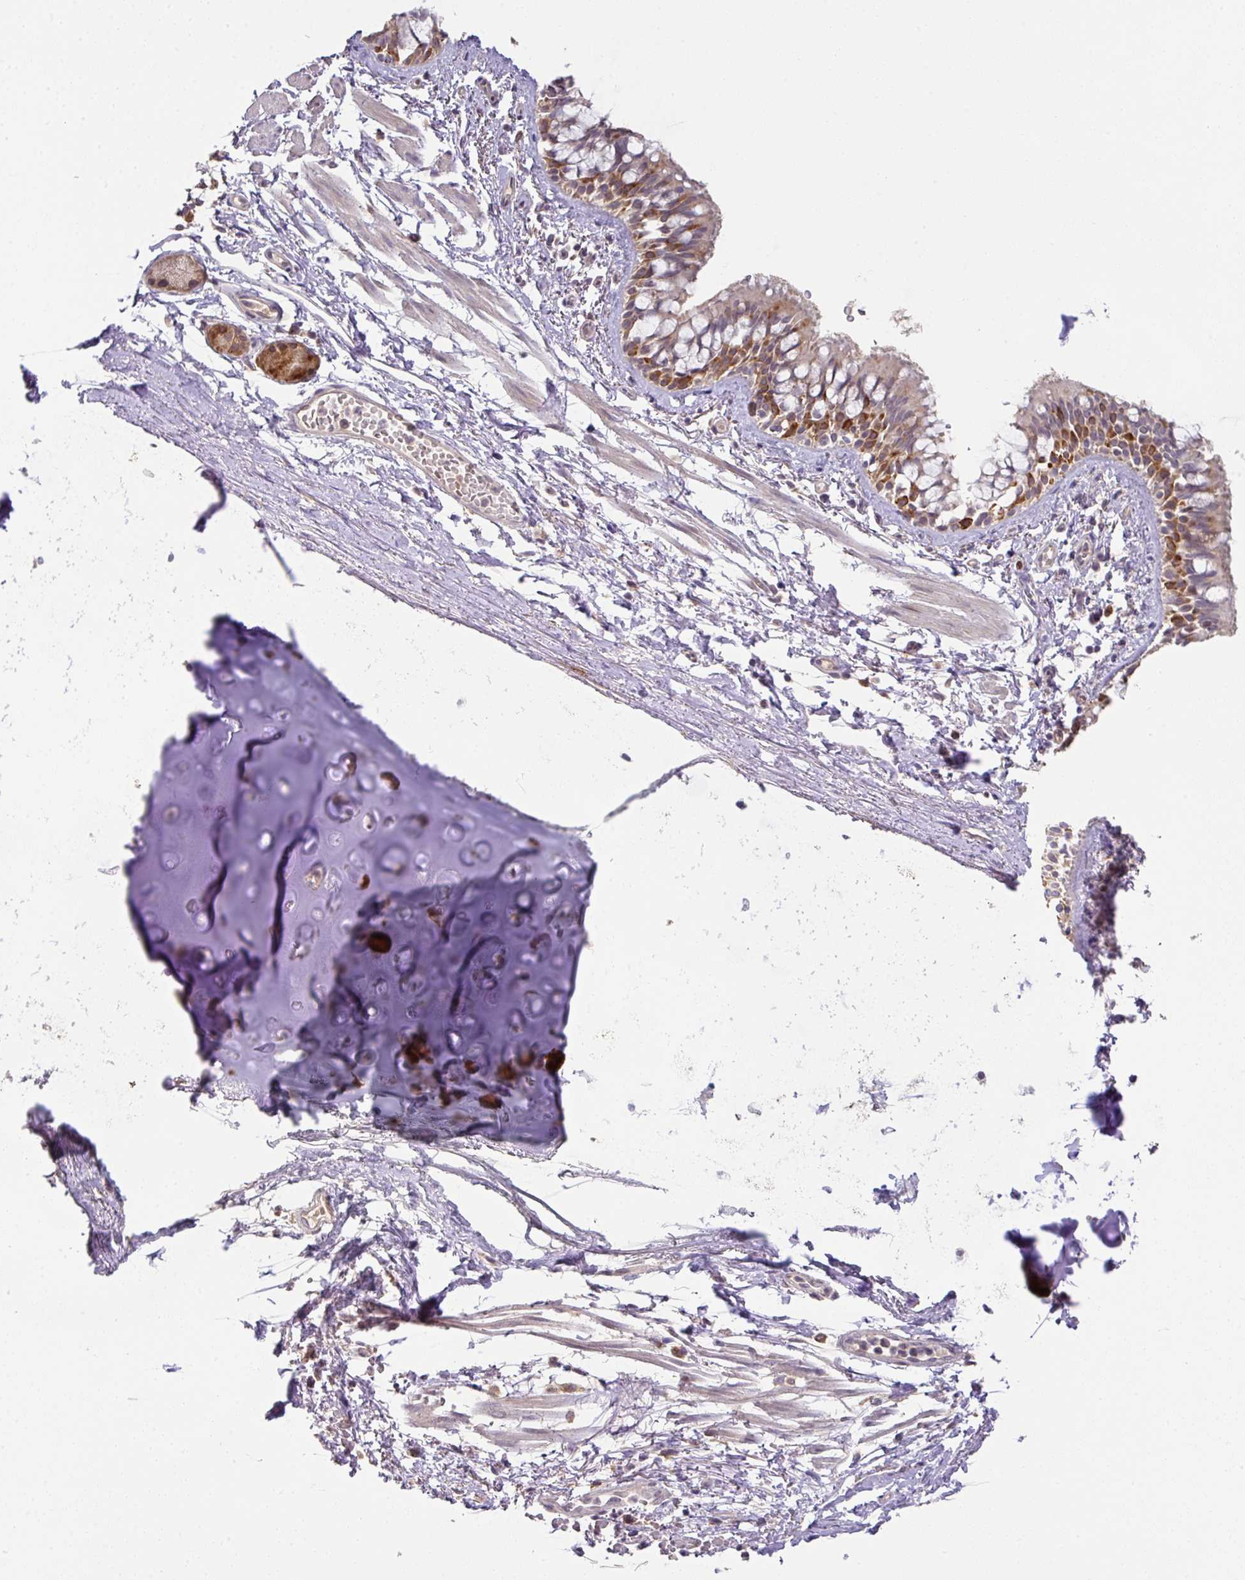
{"staining": {"intensity": "moderate", "quantity": "25%-75%", "location": "cytoplasmic/membranous"}, "tissue": "bronchus", "cell_type": "Respiratory epithelial cells", "image_type": "normal", "snomed": [{"axis": "morphology", "description": "Normal tissue, NOS"}, {"axis": "topography", "description": "Lymph node"}, {"axis": "topography", "description": "Cartilage tissue"}, {"axis": "topography", "description": "Bronchus"}], "caption": "High-magnification brightfield microscopy of unremarkable bronchus stained with DAB (brown) and counterstained with hematoxylin (blue). respiratory epithelial cells exhibit moderate cytoplasmic/membranous expression is identified in about25%-75% of cells. The staining was performed using DAB to visualize the protein expression in brown, while the nuclei were stained in blue with hematoxylin (Magnification: 20x).", "gene": "GCNT7", "patient": {"sex": "female", "age": 70}}